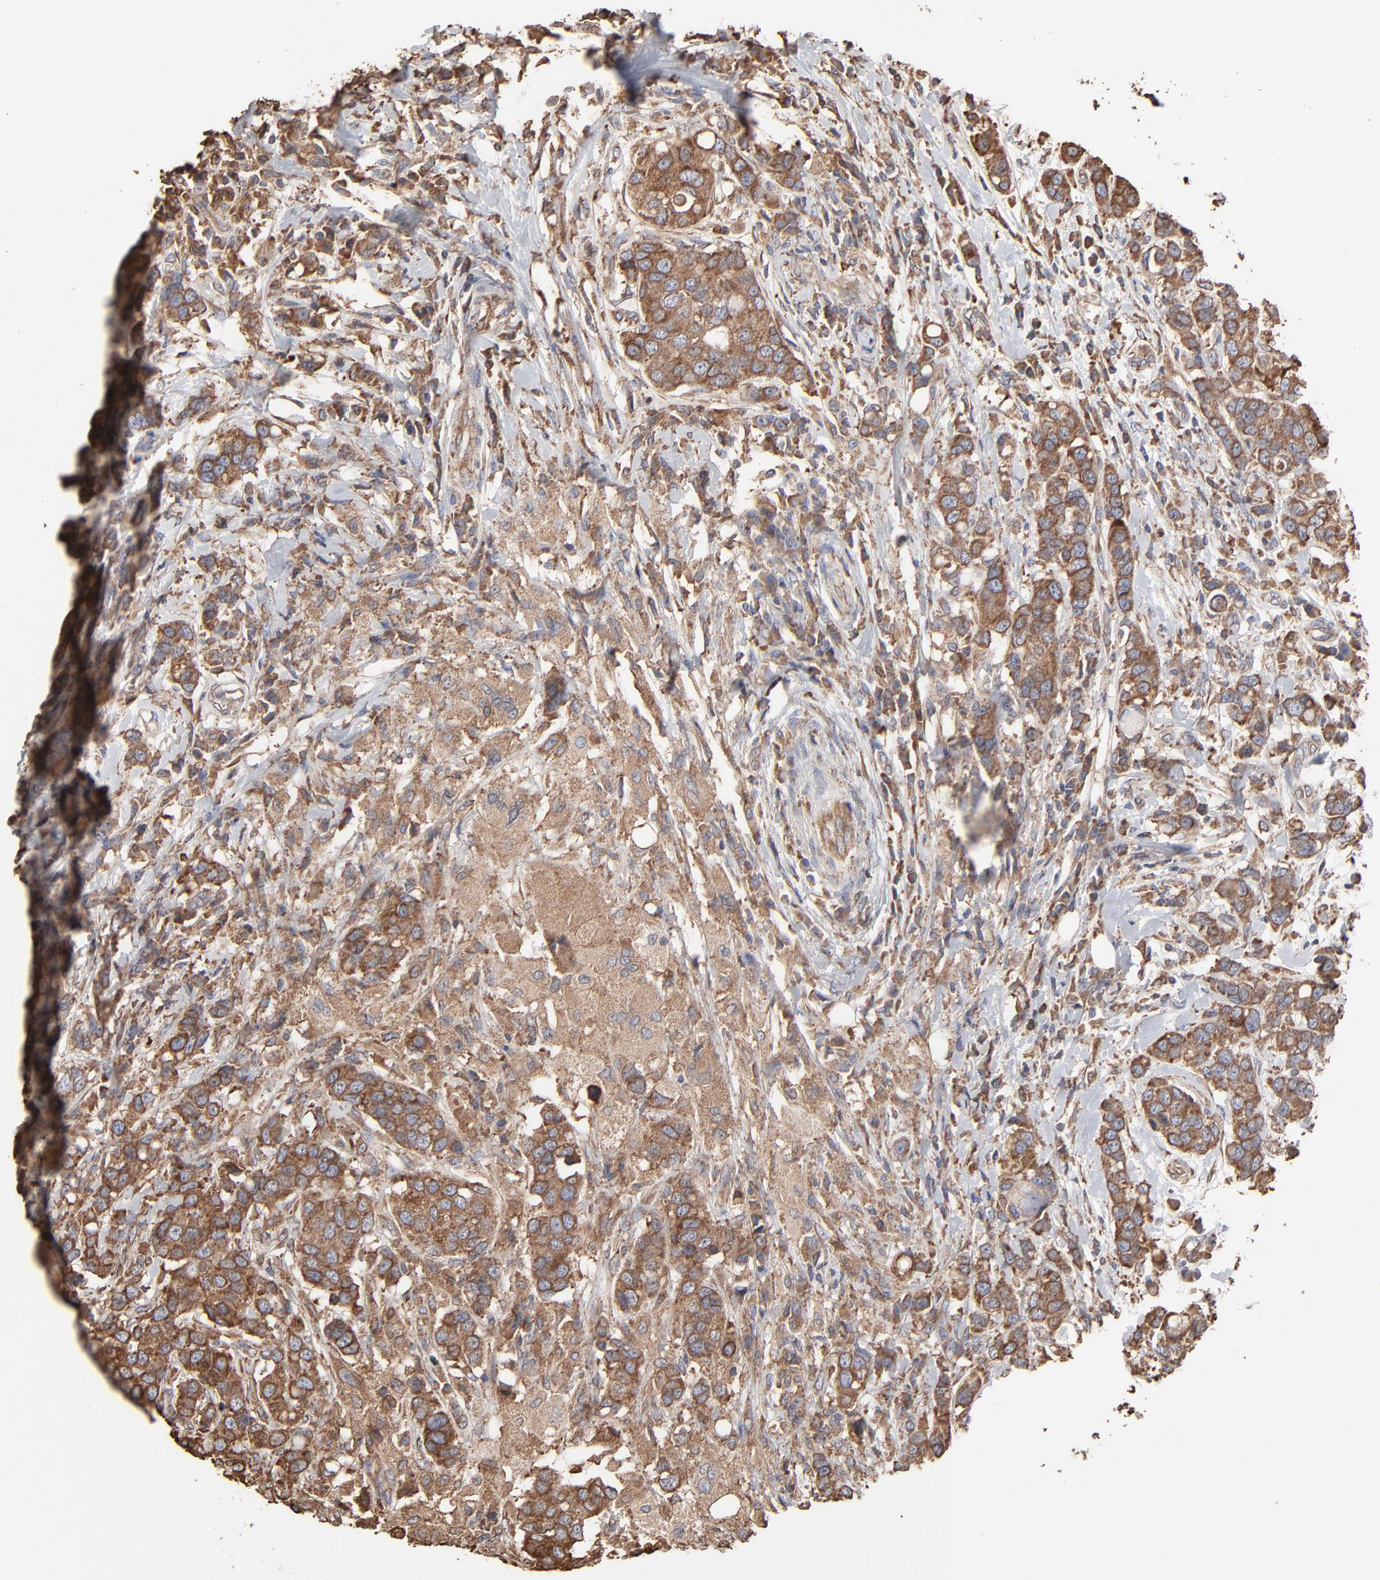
{"staining": {"intensity": "moderate", "quantity": ">75%", "location": "cytoplasmic/membranous"}, "tissue": "breast cancer", "cell_type": "Tumor cells", "image_type": "cancer", "snomed": [{"axis": "morphology", "description": "Duct carcinoma"}, {"axis": "topography", "description": "Breast"}], "caption": "Breast cancer stained with a brown dye exhibits moderate cytoplasmic/membranous positive positivity in approximately >75% of tumor cells.", "gene": "PDIA3", "patient": {"sex": "female", "age": 27}}